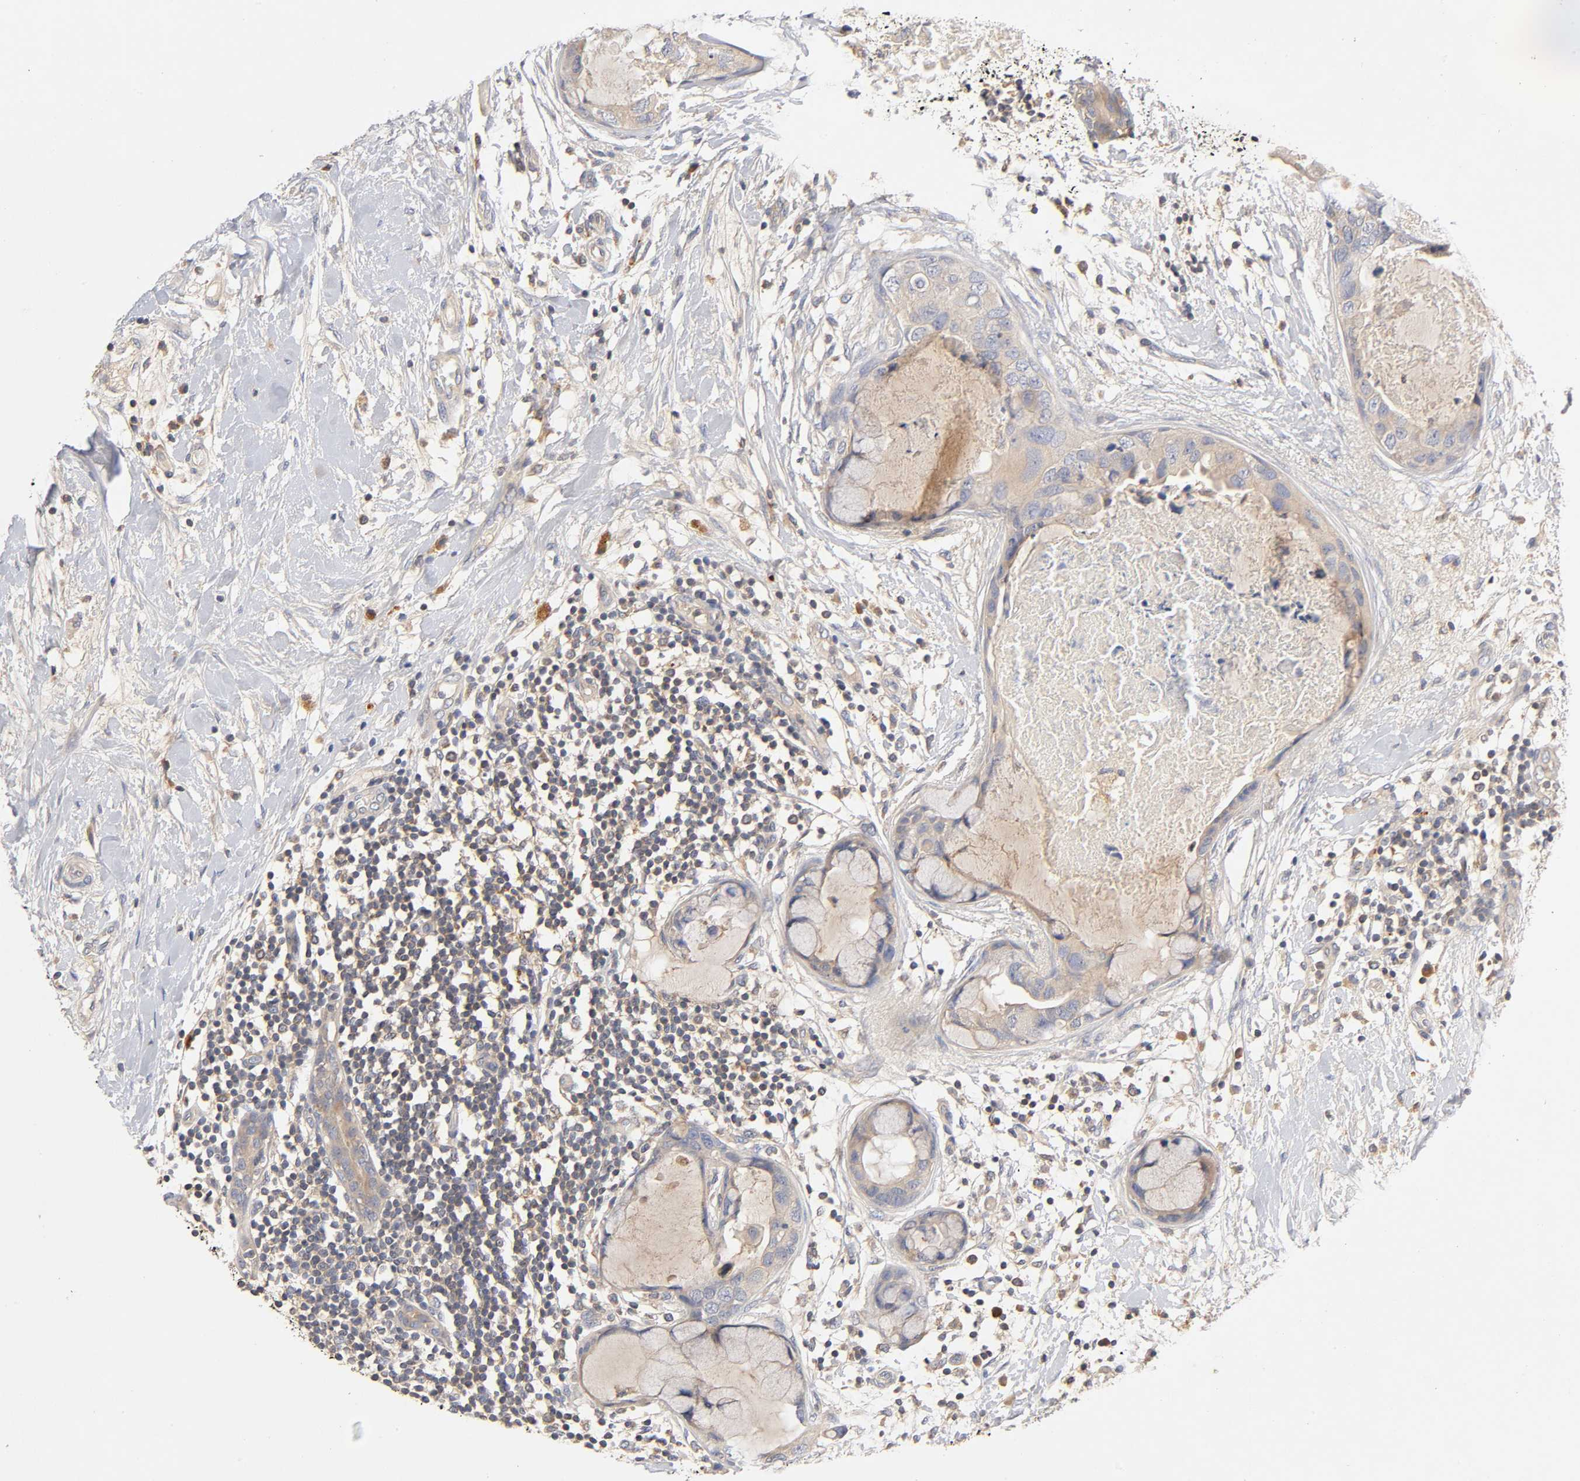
{"staining": {"intensity": "weak", "quantity": ">75%", "location": "cytoplasmic/membranous"}, "tissue": "breast cancer", "cell_type": "Tumor cells", "image_type": "cancer", "snomed": [{"axis": "morphology", "description": "Duct carcinoma"}, {"axis": "topography", "description": "Breast"}], "caption": "Immunohistochemical staining of human invasive ductal carcinoma (breast) reveals low levels of weak cytoplasmic/membranous protein expression in approximately >75% of tumor cells. (IHC, brightfield microscopy, high magnification).", "gene": "RHOA", "patient": {"sex": "female", "age": 40}}